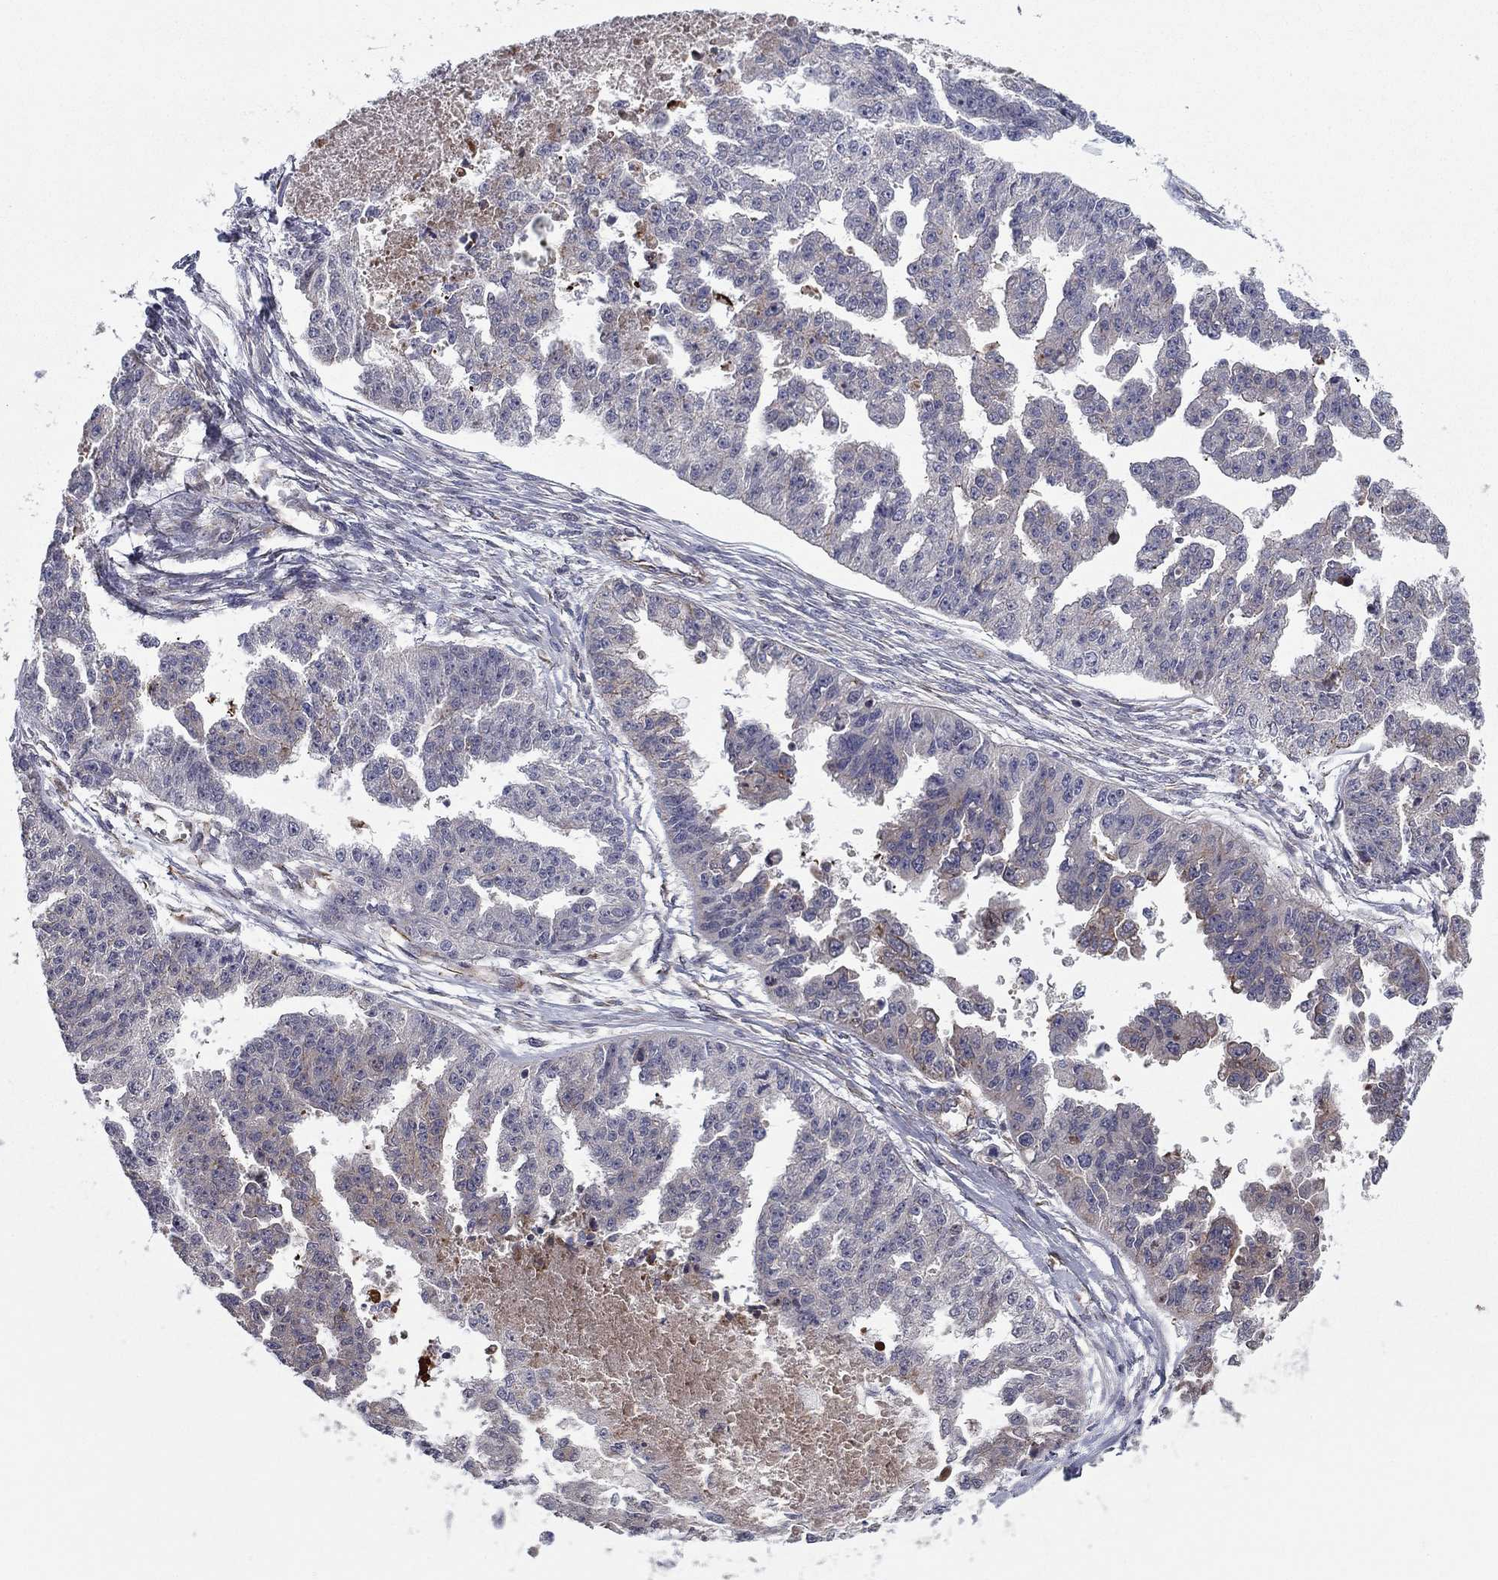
{"staining": {"intensity": "negative", "quantity": "none", "location": "none"}, "tissue": "ovarian cancer", "cell_type": "Tumor cells", "image_type": "cancer", "snomed": [{"axis": "morphology", "description": "Cystadenocarcinoma, serous, NOS"}, {"axis": "topography", "description": "Ovary"}], "caption": "This is an IHC histopathology image of human serous cystadenocarcinoma (ovarian). There is no expression in tumor cells.", "gene": "CLSTN1", "patient": {"sex": "female", "age": 58}}